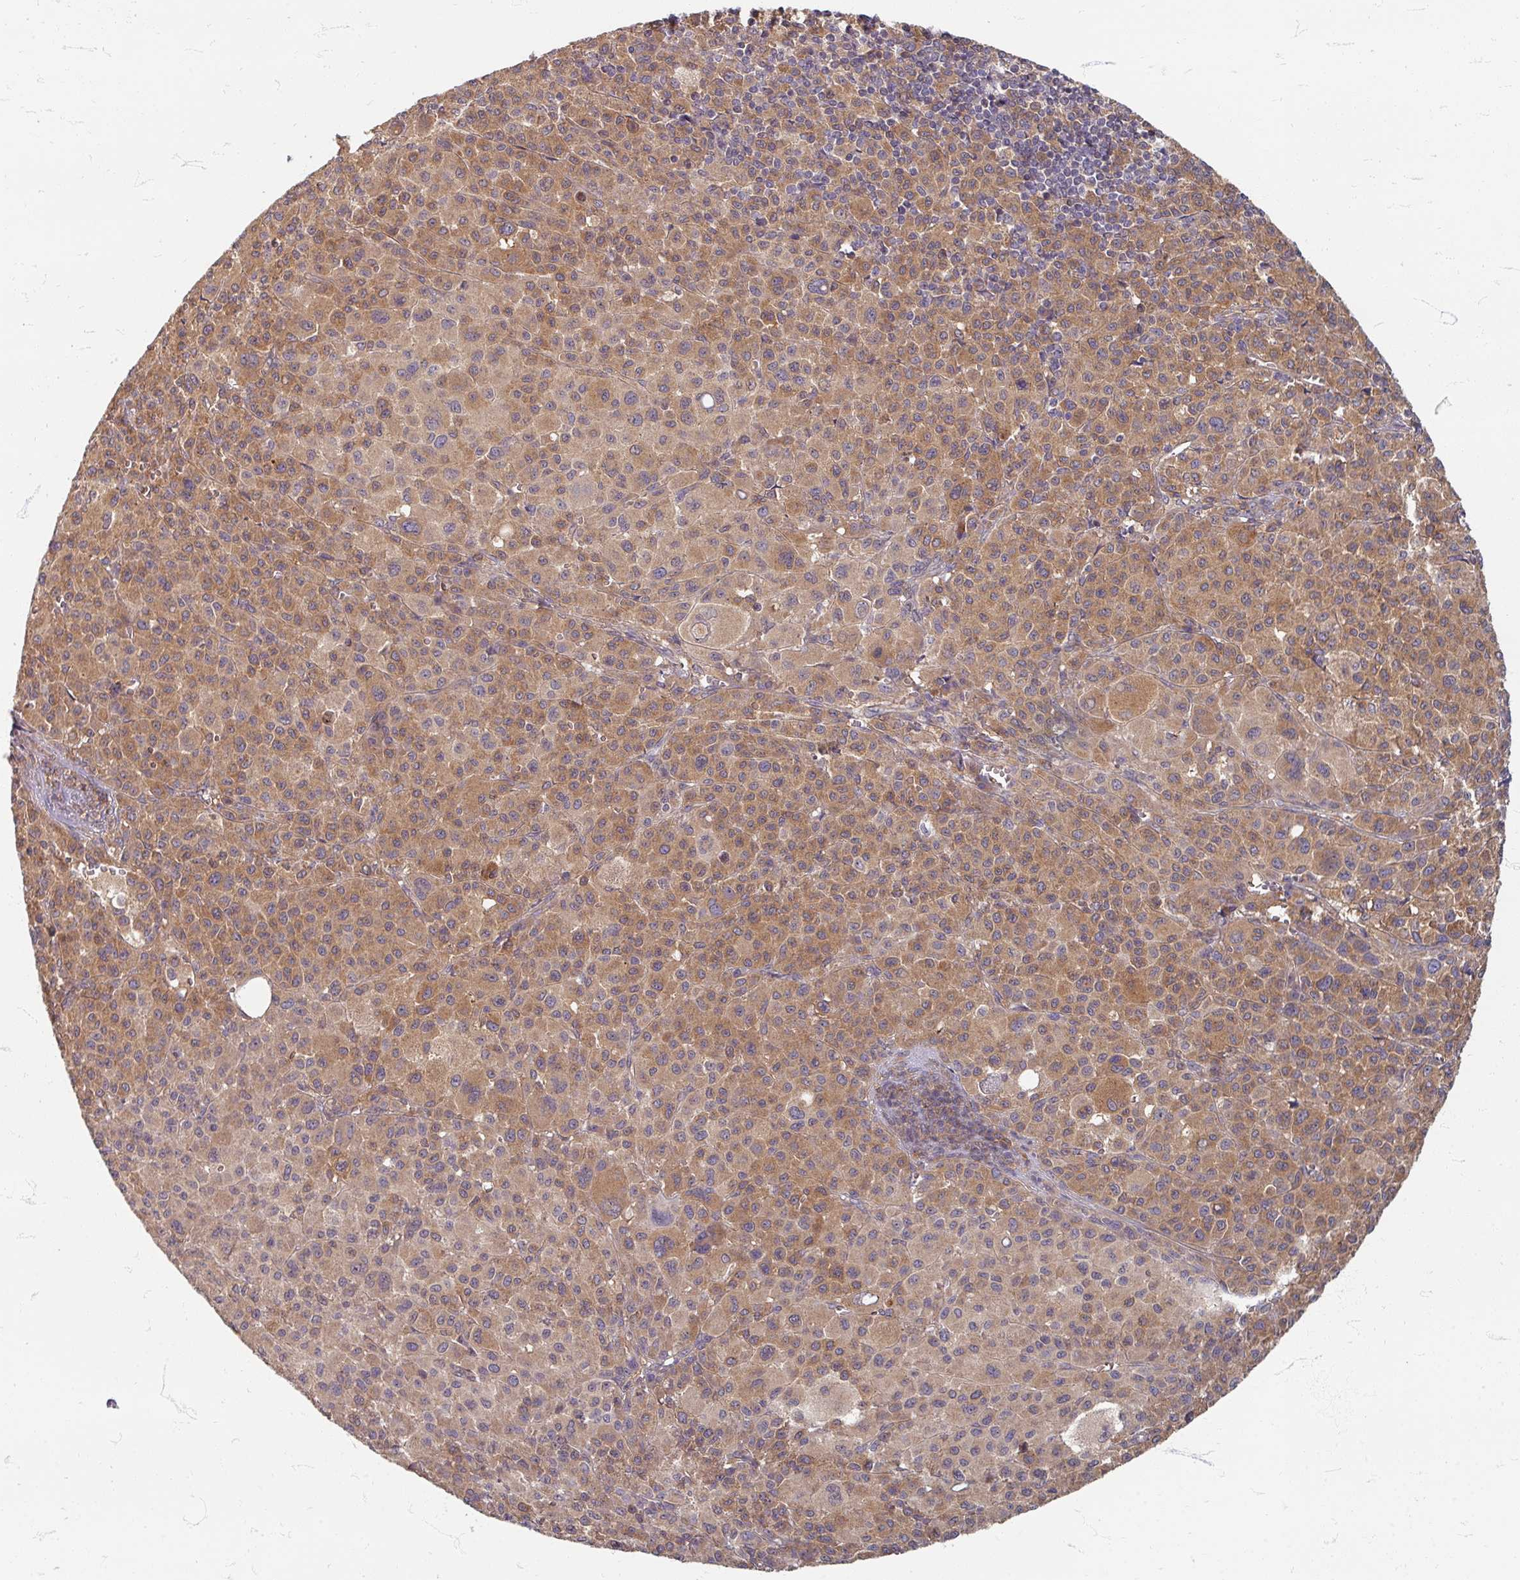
{"staining": {"intensity": "moderate", "quantity": ">75%", "location": "cytoplasmic/membranous"}, "tissue": "melanoma", "cell_type": "Tumor cells", "image_type": "cancer", "snomed": [{"axis": "morphology", "description": "Malignant melanoma, Metastatic site"}, {"axis": "topography", "description": "Skin"}], "caption": "Protein staining by immunohistochemistry (IHC) exhibits moderate cytoplasmic/membranous positivity in about >75% of tumor cells in melanoma.", "gene": "STAM", "patient": {"sex": "female", "age": 74}}